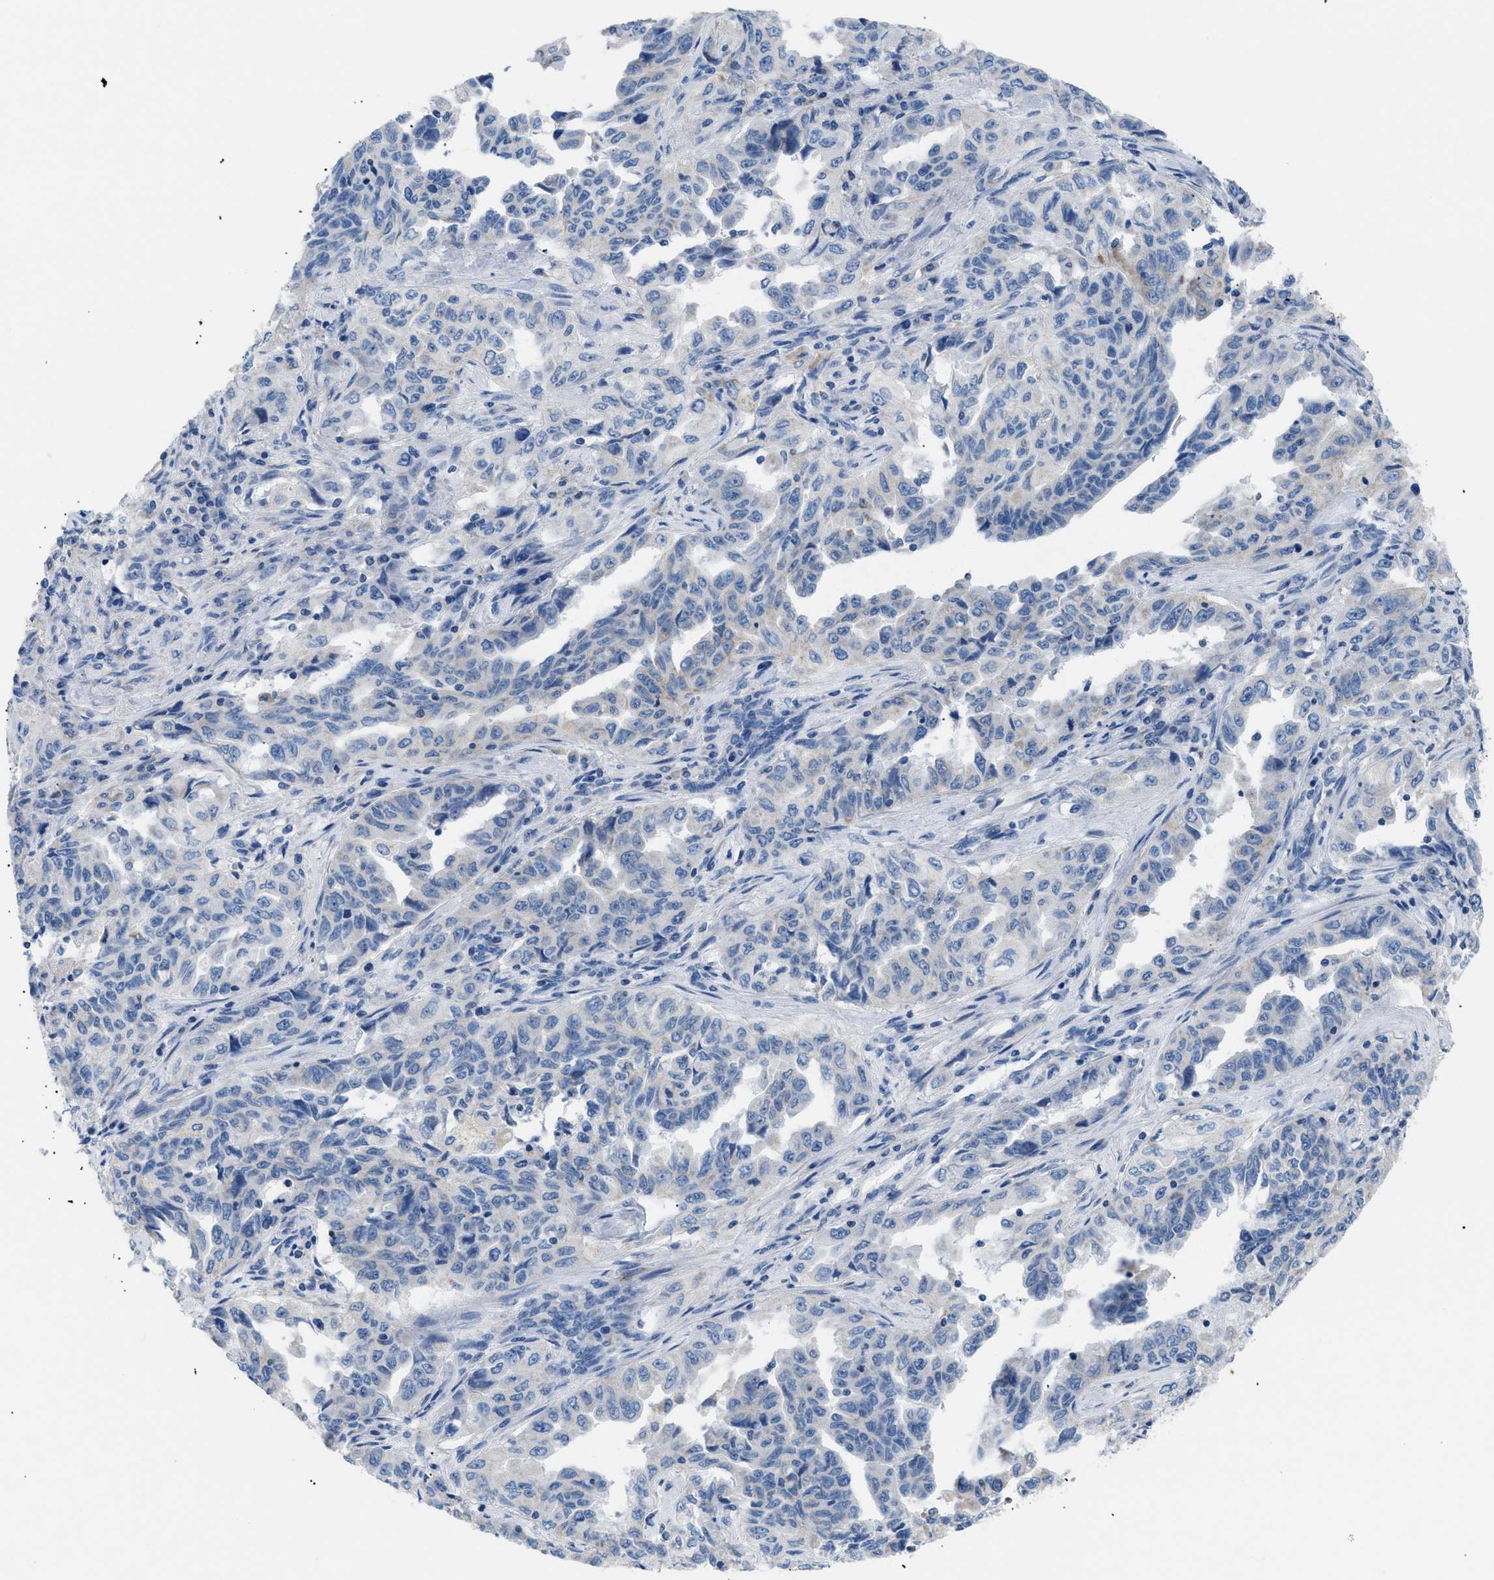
{"staining": {"intensity": "negative", "quantity": "none", "location": "none"}, "tissue": "lung cancer", "cell_type": "Tumor cells", "image_type": "cancer", "snomed": [{"axis": "morphology", "description": "Adenocarcinoma, NOS"}, {"axis": "topography", "description": "Lung"}], "caption": "A high-resolution image shows immunohistochemistry staining of lung cancer (adenocarcinoma), which reveals no significant expression in tumor cells.", "gene": "ILDR1", "patient": {"sex": "female", "age": 51}}